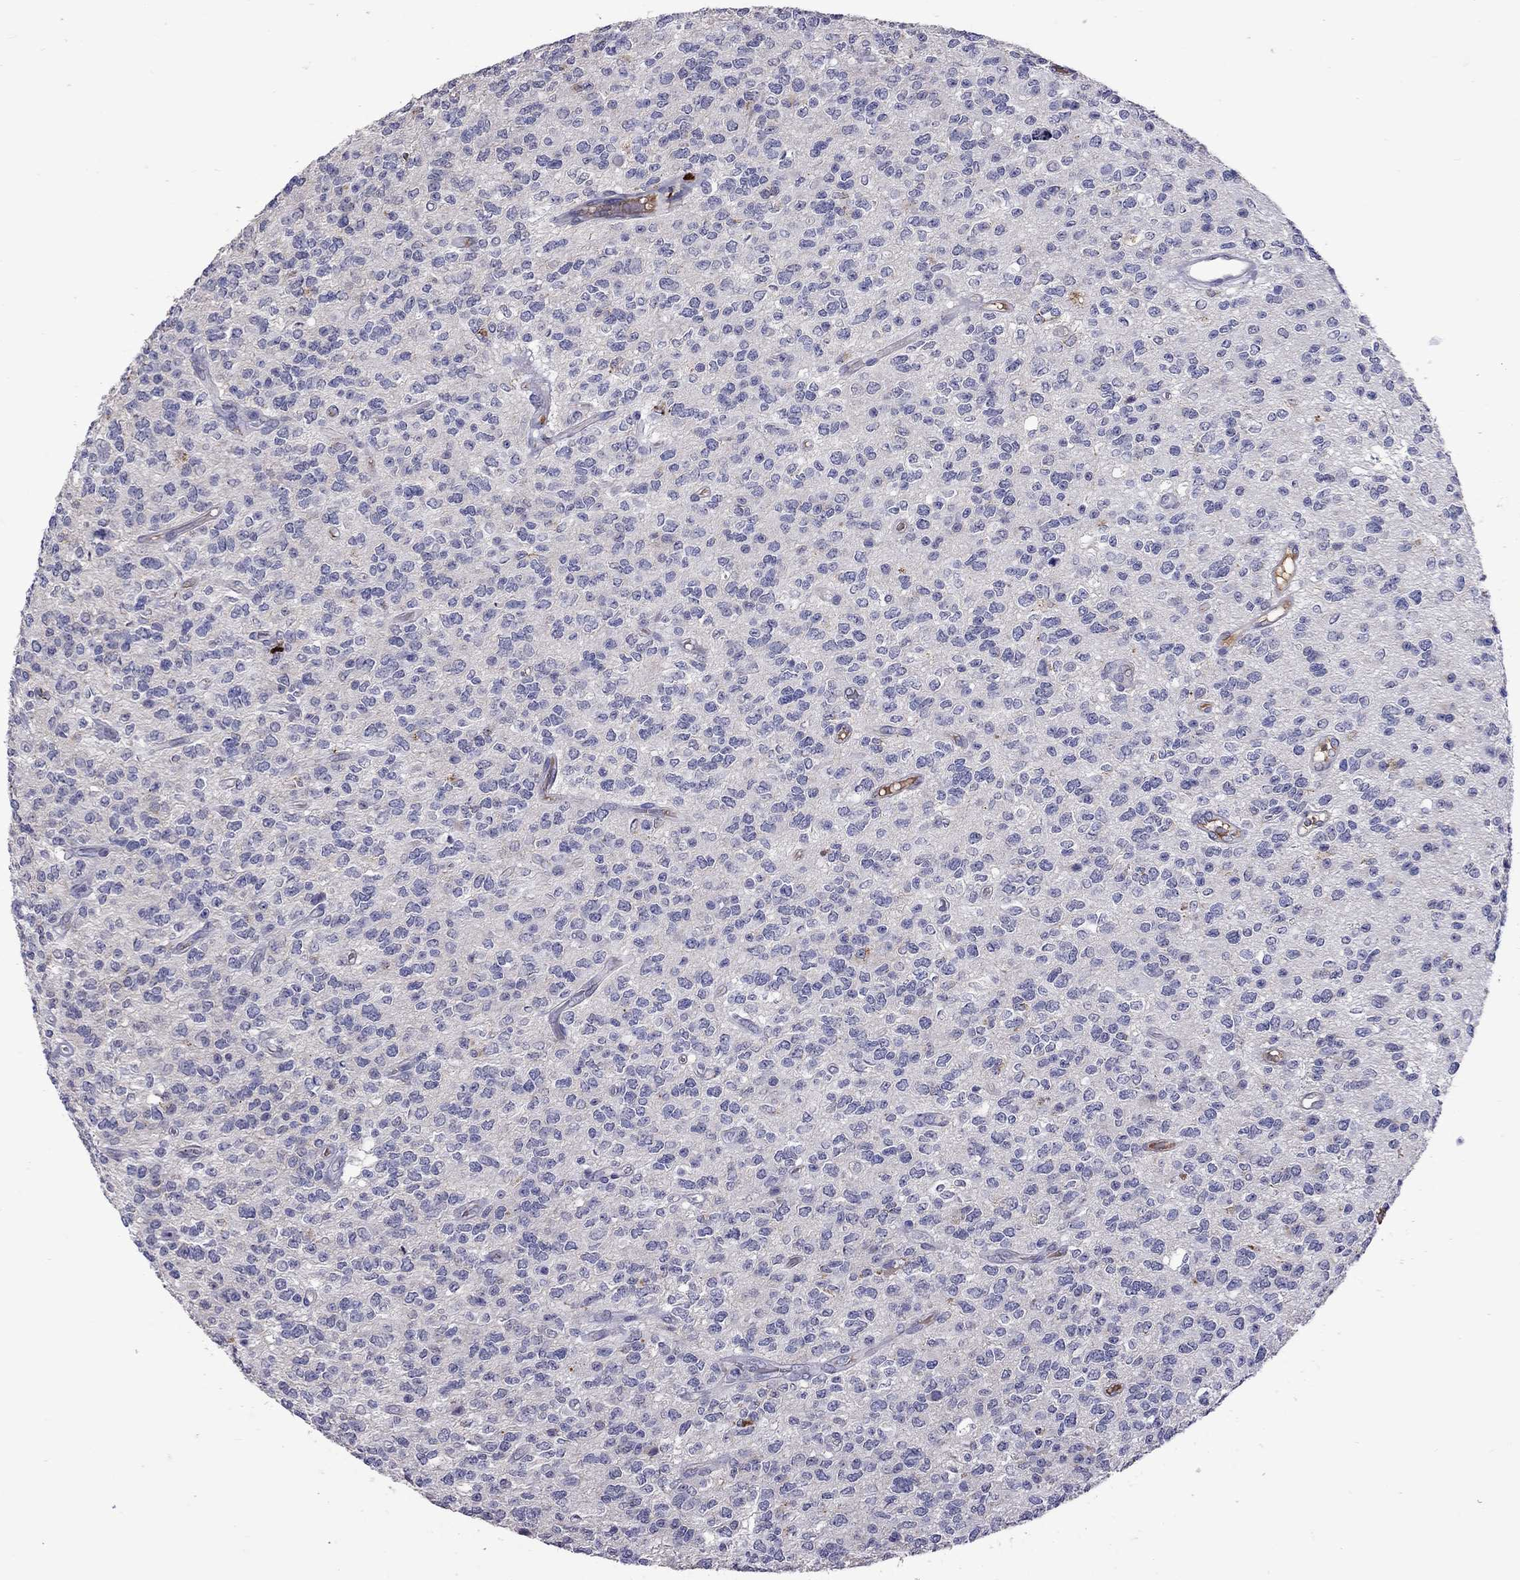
{"staining": {"intensity": "negative", "quantity": "none", "location": "none"}, "tissue": "glioma", "cell_type": "Tumor cells", "image_type": "cancer", "snomed": [{"axis": "morphology", "description": "Glioma, malignant, Low grade"}, {"axis": "topography", "description": "Brain"}], "caption": "Glioma stained for a protein using immunohistochemistry demonstrates no positivity tumor cells.", "gene": "SERPINA3", "patient": {"sex": "female", "age": 45}}